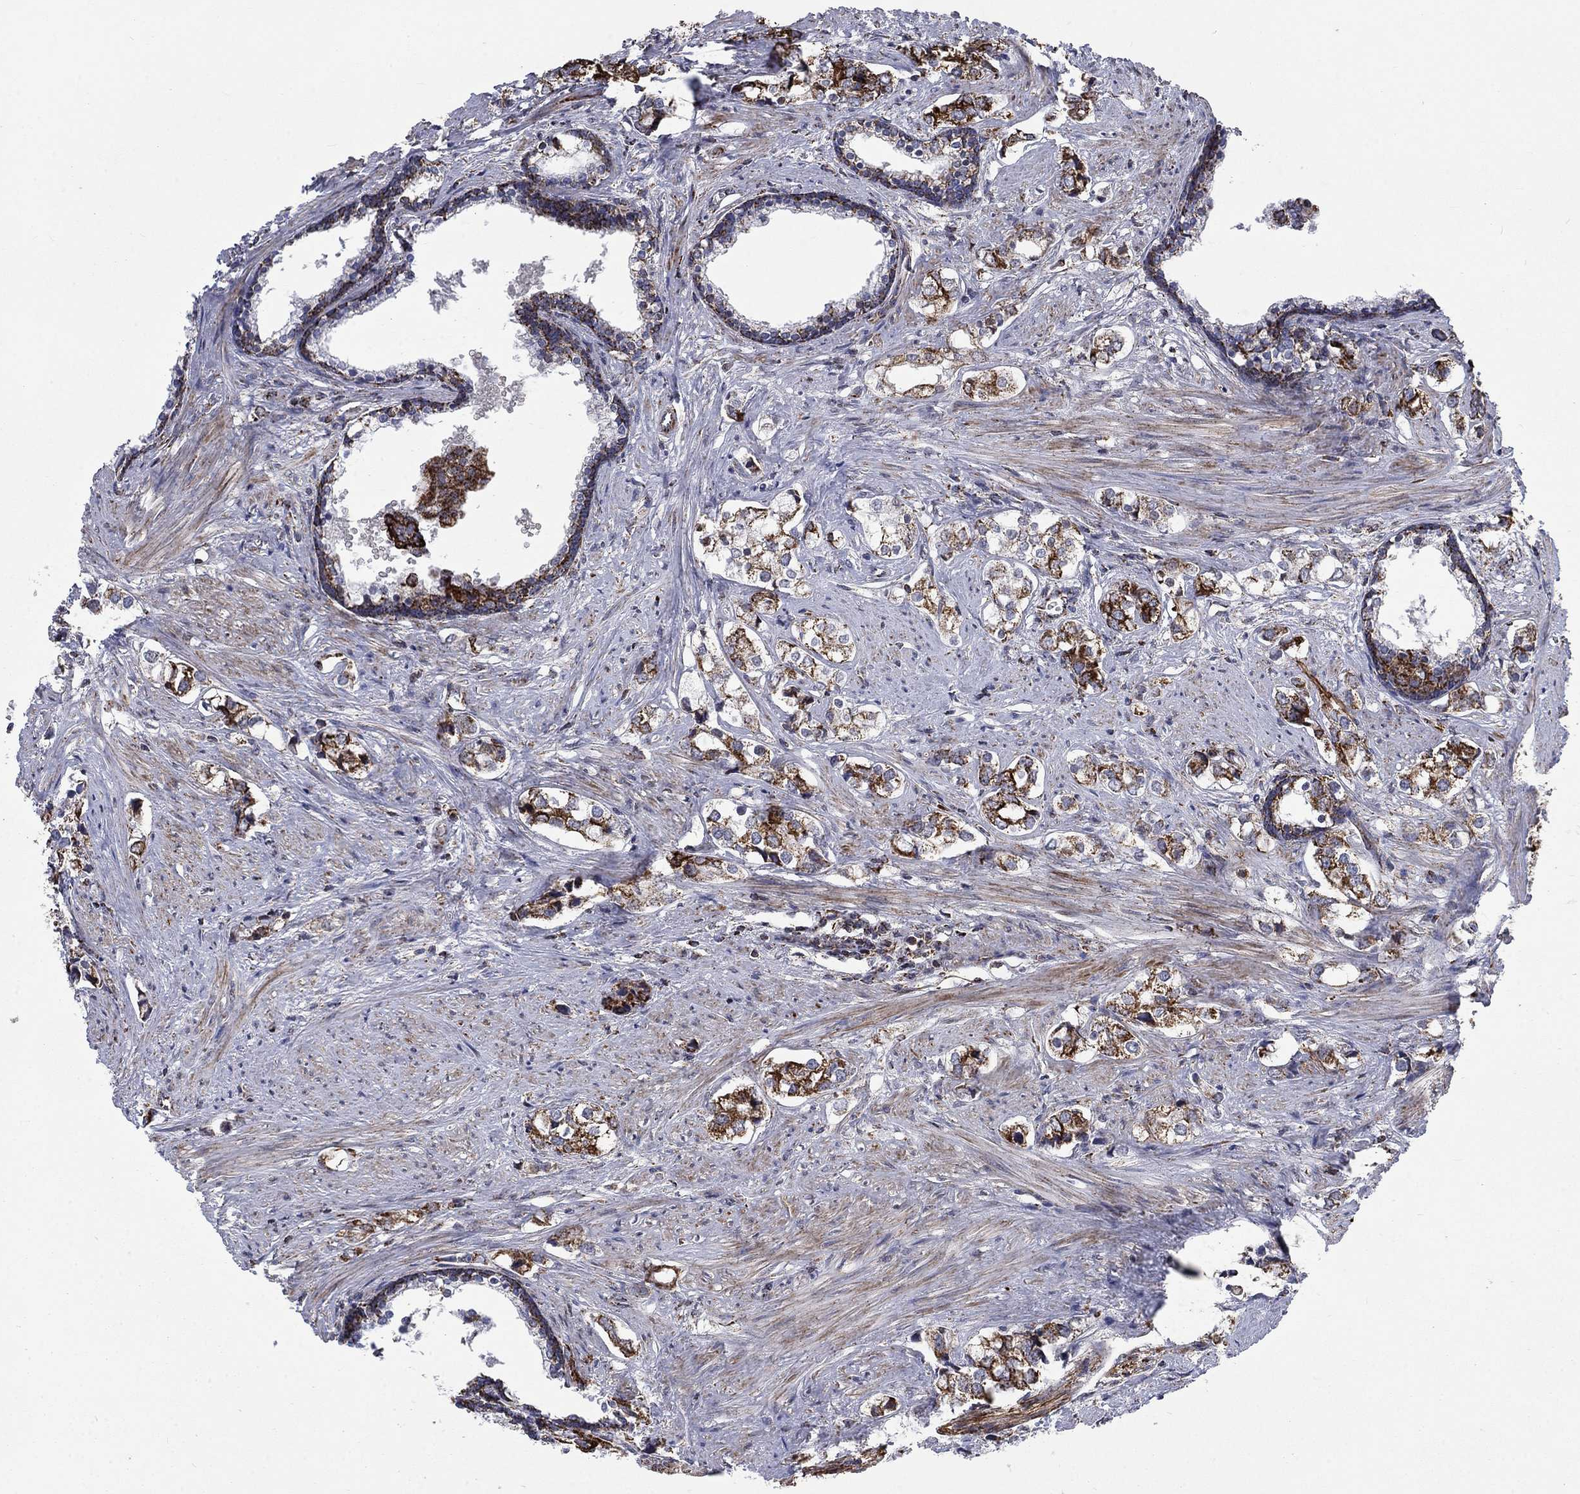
{"staining": {"intensity": "strong", "quantity": ">75%", "location": "cytoplasmic/membranous"}, "tissue": "prostate cancer", "cell_type": "Tumor cells", "image_type": "cancer", "snomed": [{"axis": "morphology", "description": "Adenocarcinoma, NOS"}, {"axis": "topography", "description": "Prostate and seminal vesicle, NOS"}], "caption": "A micrograph of prostate cancer (adenocarcinoma) stained for a protein shows strong cytoplasmic/membranous brown staining in tumor cells. Nuclei are stained in blue.", "gene": "MOAP1", "patient": {"sex": "male", "age": 63}}